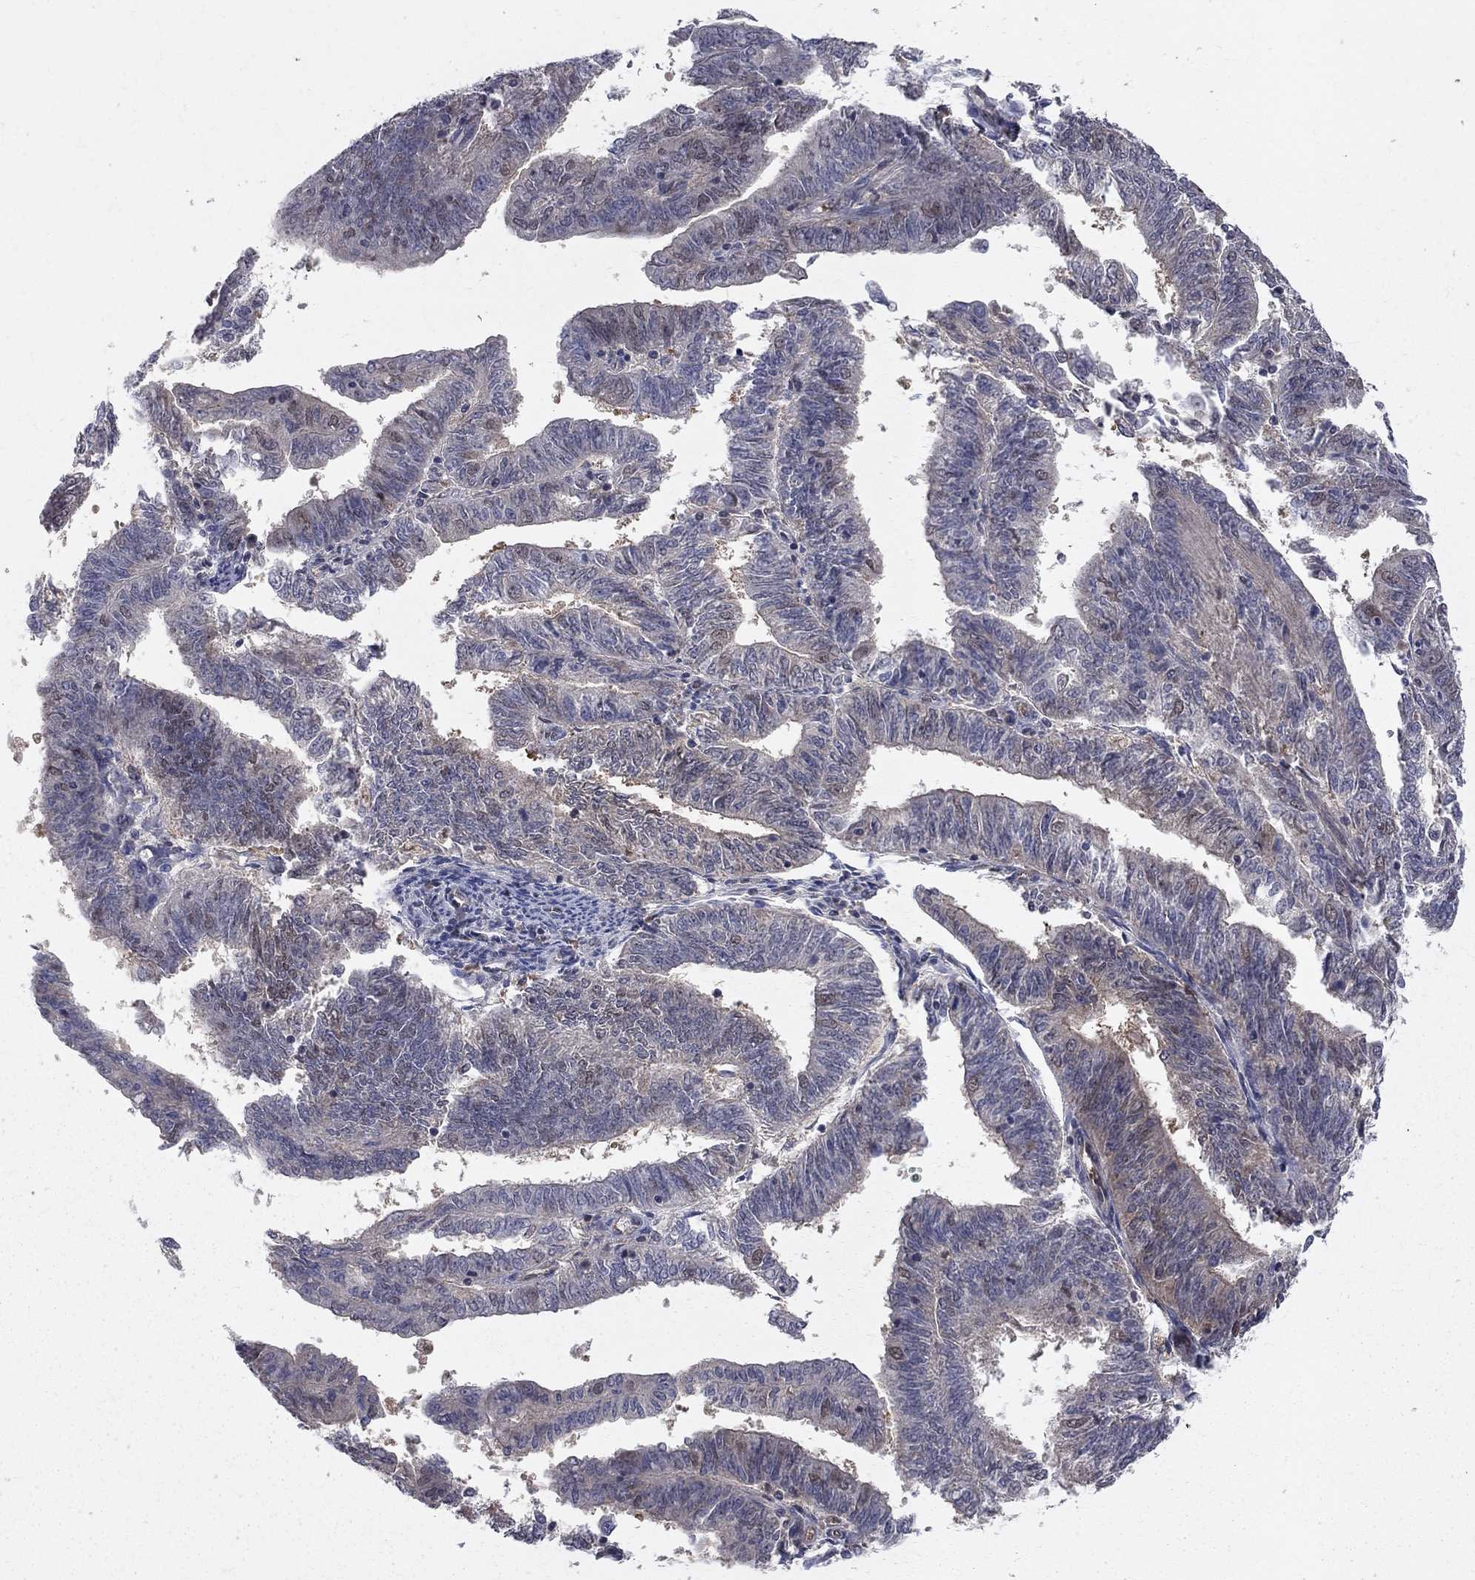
{"staining": {"intensity": "weak", "quantity": "<25%", "location": "cytoplasmic/membranous"}, "tissue": "endometrial cancer", "cell_type": "Tumor cells", "image_type": "cancer", "snomed": [{"axis": "morphology", "description": "Adenocarcinoma, NOS"}, {"axis": "topography", "description": "Endometrium"}], "caption": "Histopathology image shows no protein positivity in tumor cells of endometrial cancer tissue.", "gene": "SAP30L", "patient": {"sex": "female", "age": 82}}